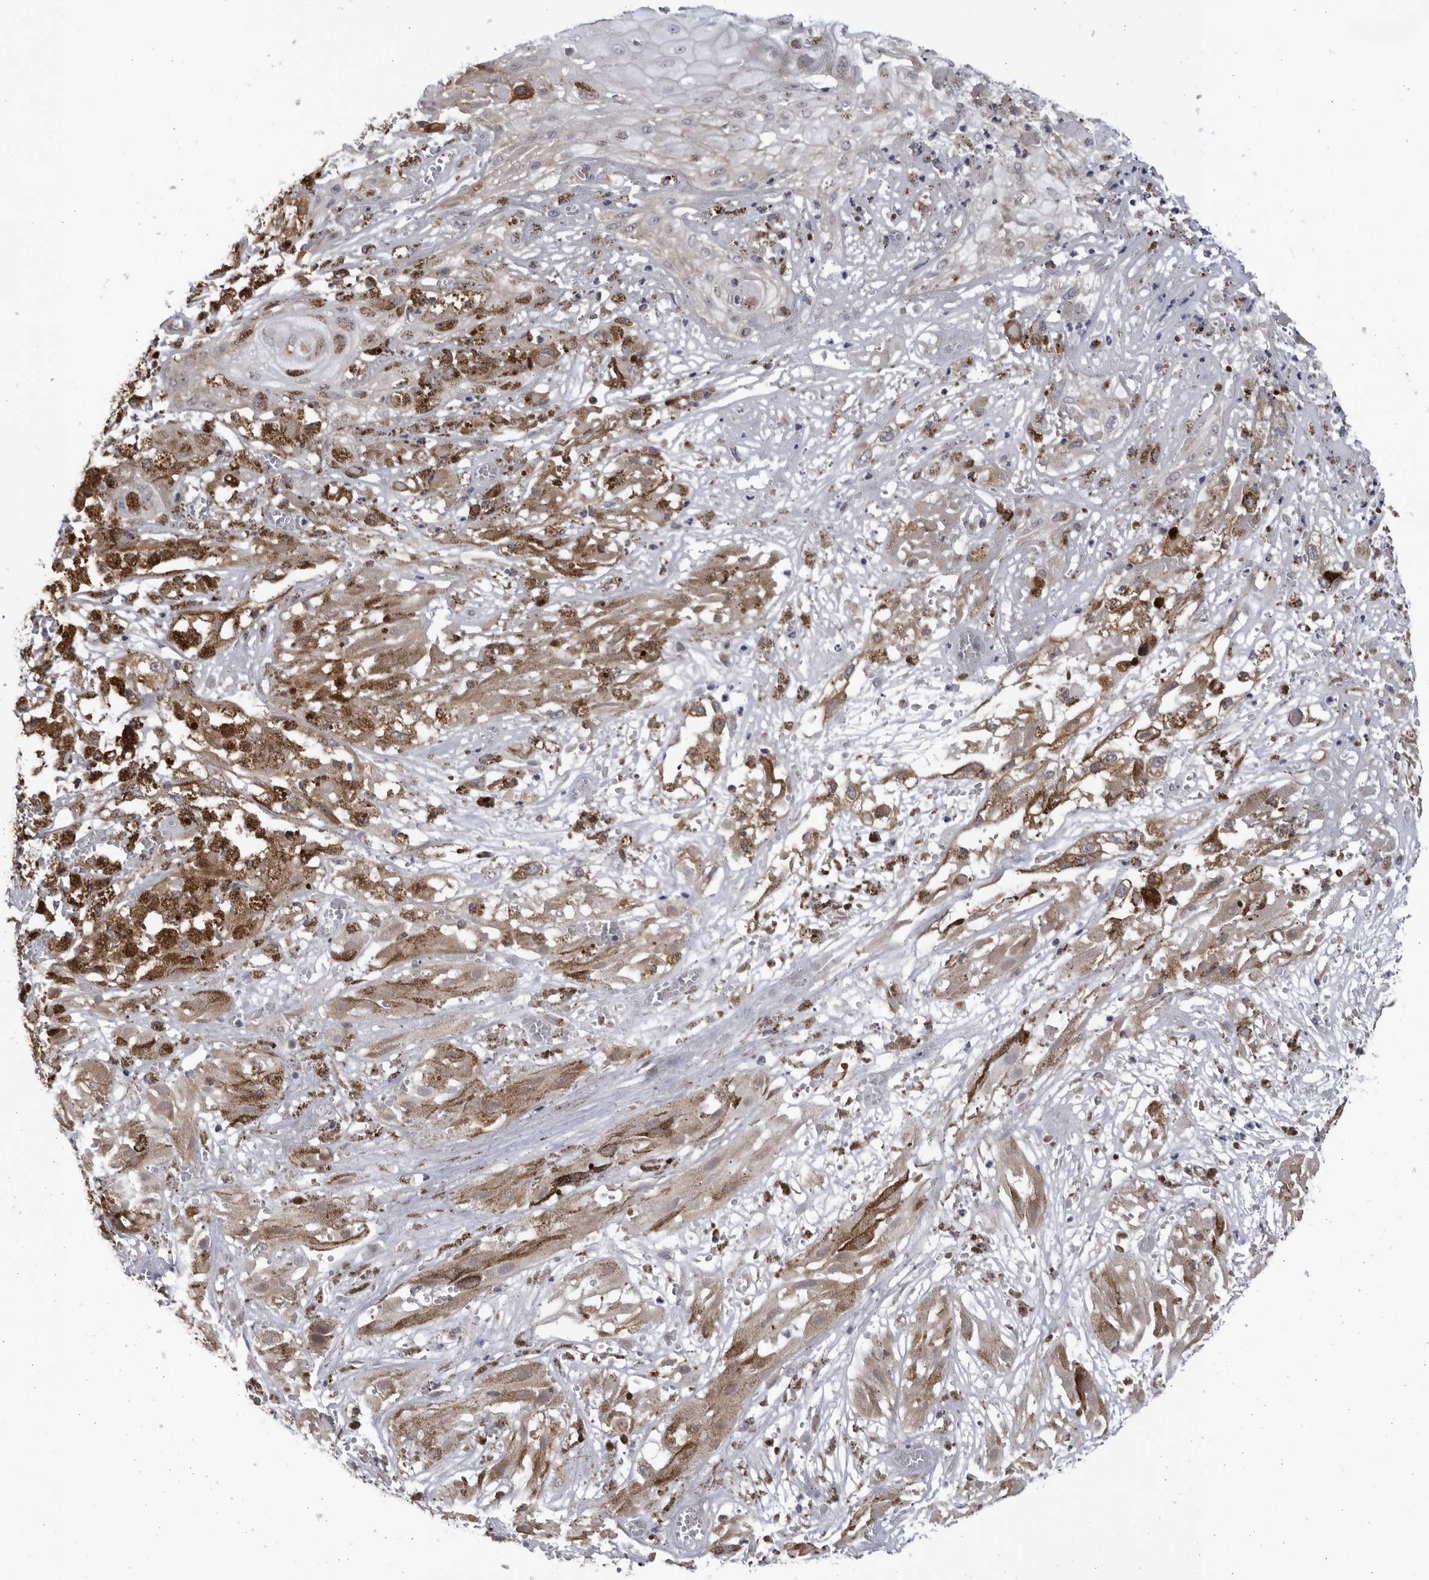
{"staining": {"intensity": "moderate", "quantity": ">75%", "location": "cytoplasmic/membranous"}, "tissue": "melanoma", "cell_type": "Tumor cells", "image_type": "cancer", "snomed": [{"axis": "morphology", "description": "Malignant melanoma, NOS"}, {"axis": "topography", "description": "Skin"}], "caption": "Protein analysis of melanoma tissue demonstrates moderate cytoplasmic/membranous positivity in approximately >75% of tumor cells.", "gene": "BMP2K", "patient": {"sex": "male", "age": 88}}